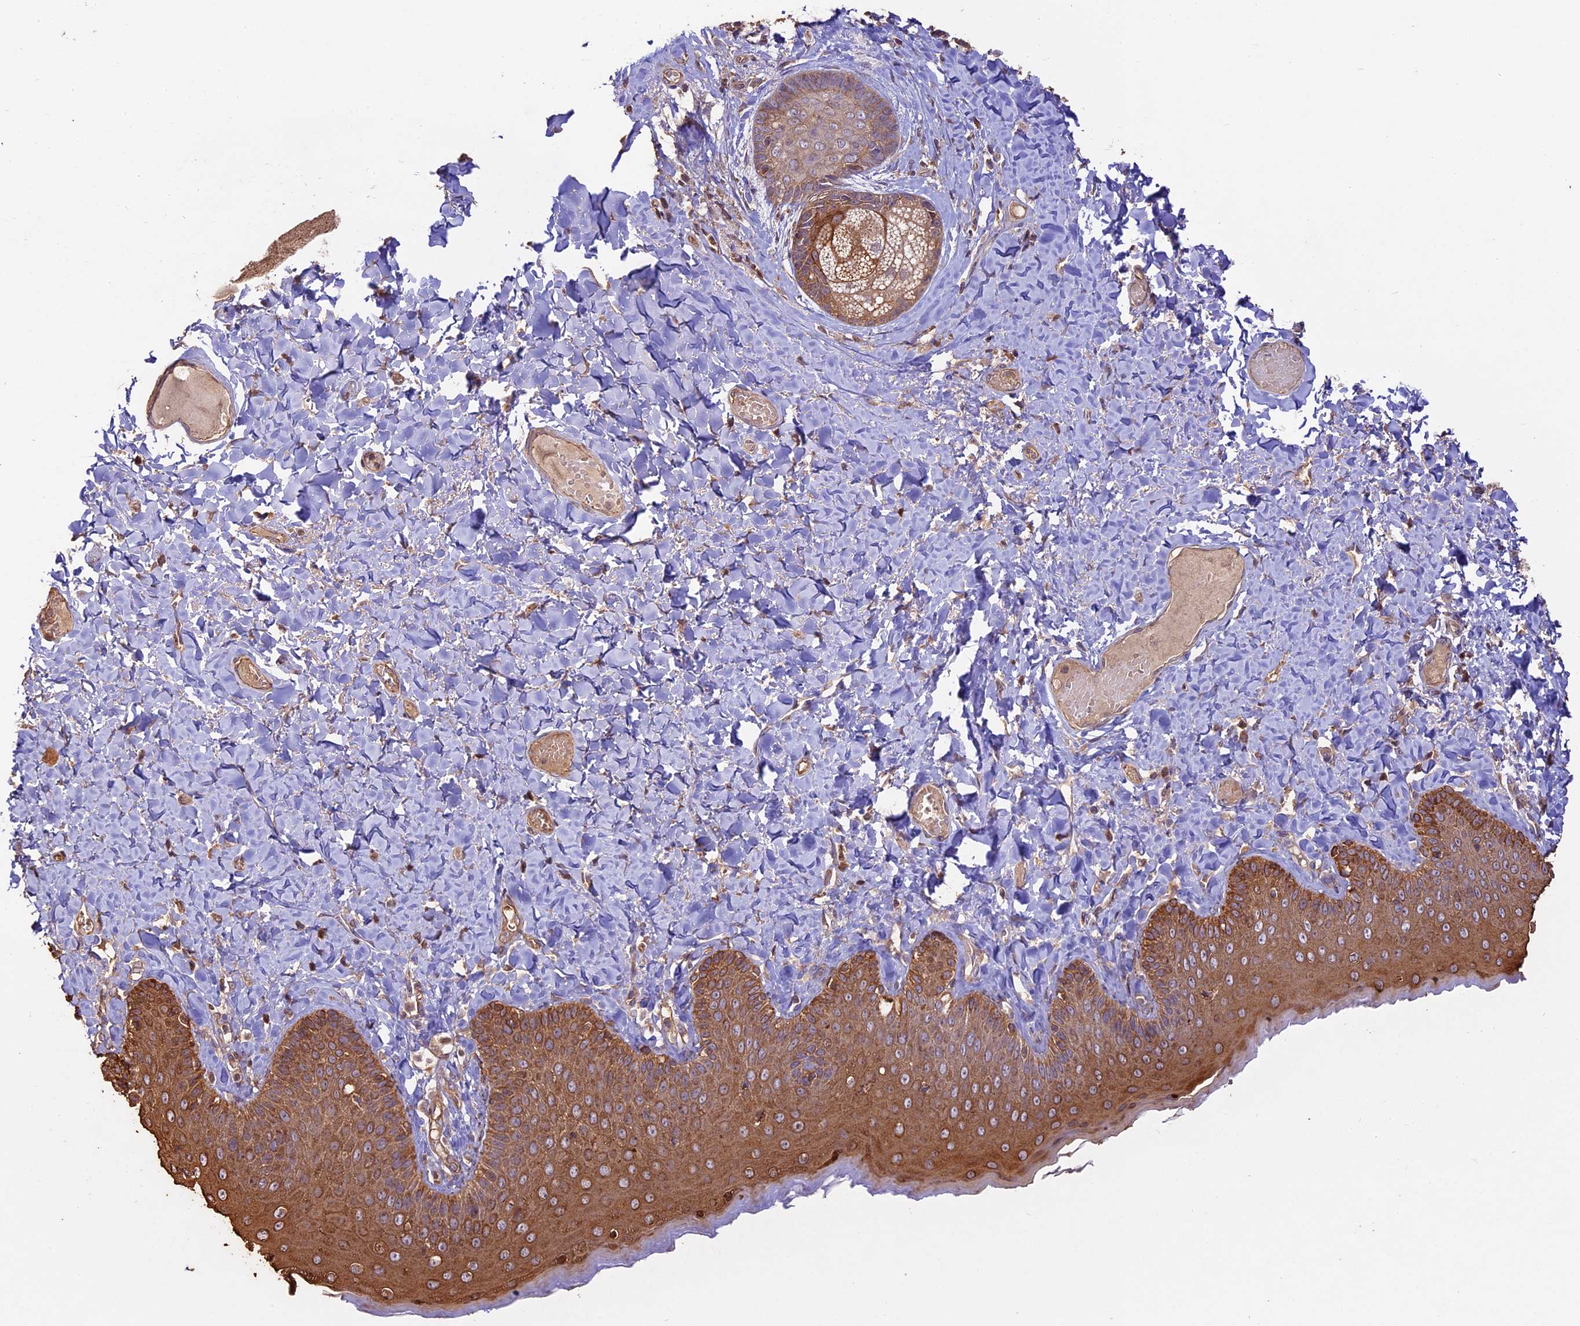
{"staining": {"intensity": "strong", "quantity": ">75%", "location": "cytoplasmic/membranous"}, "tissue": "skin", "cell_type": "Epidermal cells", "image_type": "normal", "snomed": [{"axis": "morphology", "description": "Normal tissue, NOS"}, {"axis": "topography", "description": "Anal"}], "caption": "IHC image of benign skin stained for a protein (brown), which reveals high levels of strong cytoplasmic/membranous positivity in about >75% of epidermal cells.", "gene": "BCAS4", "patient": {"sex": "male", "age": 69}}